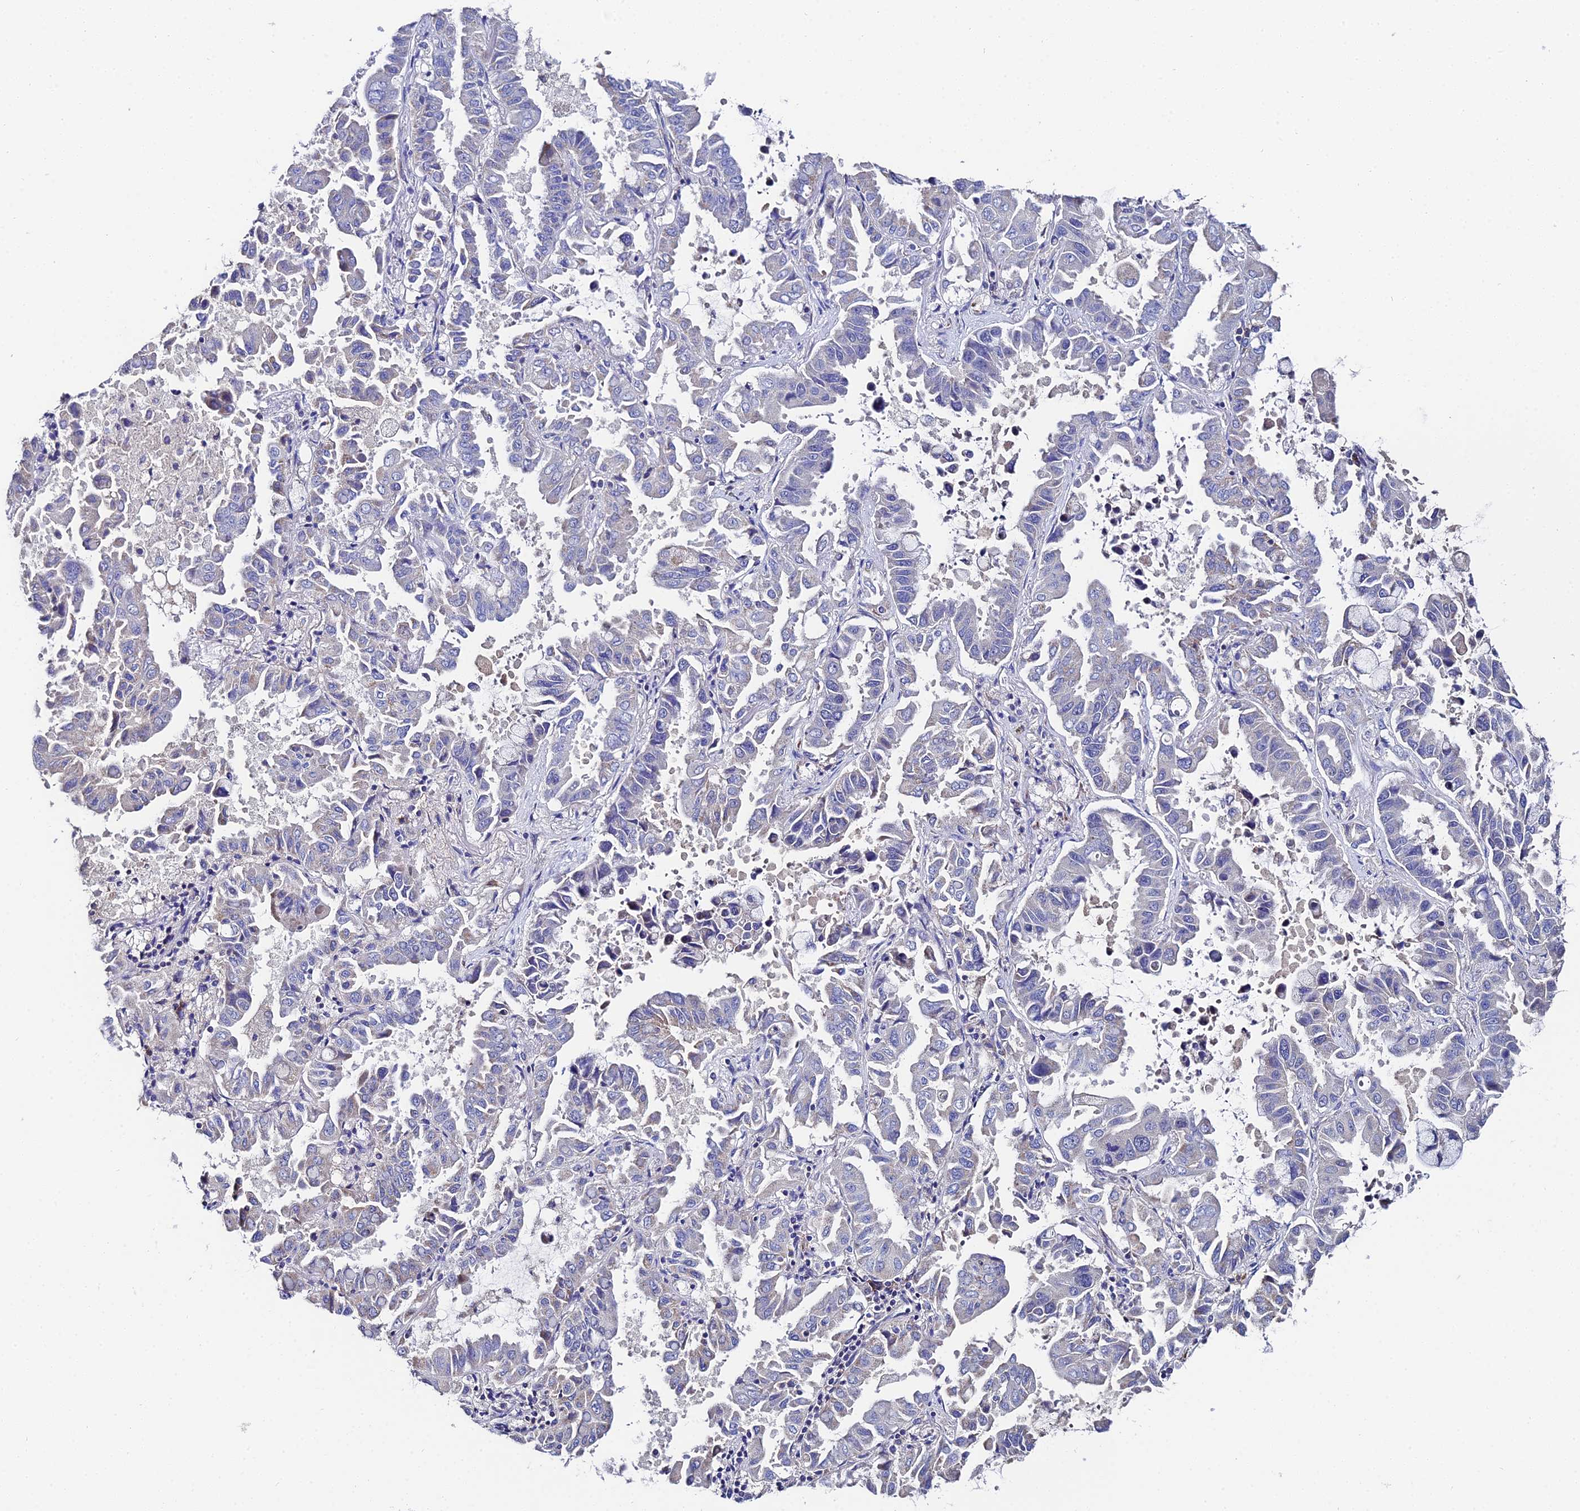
{"staining": {"intensity": "negative", "quantity": "none", "location": "none"}, "tissue": "lung cancer", "cell_type": "Tumor cells", "image_type": "cancer", "snomed": [{"axis": "morphology", "description": "Adenocarcinoma, NOS"}, {"axis": "topography", "description": "Lung"}], "caption": "A high-resolution histopathology image shows immunohistochemistry (IHC) staining of lung cancer, which reveals no significant positivity in tumor cells.", "gene": "UBE2L3", "patient": {"sex": "male", "age": 64}}